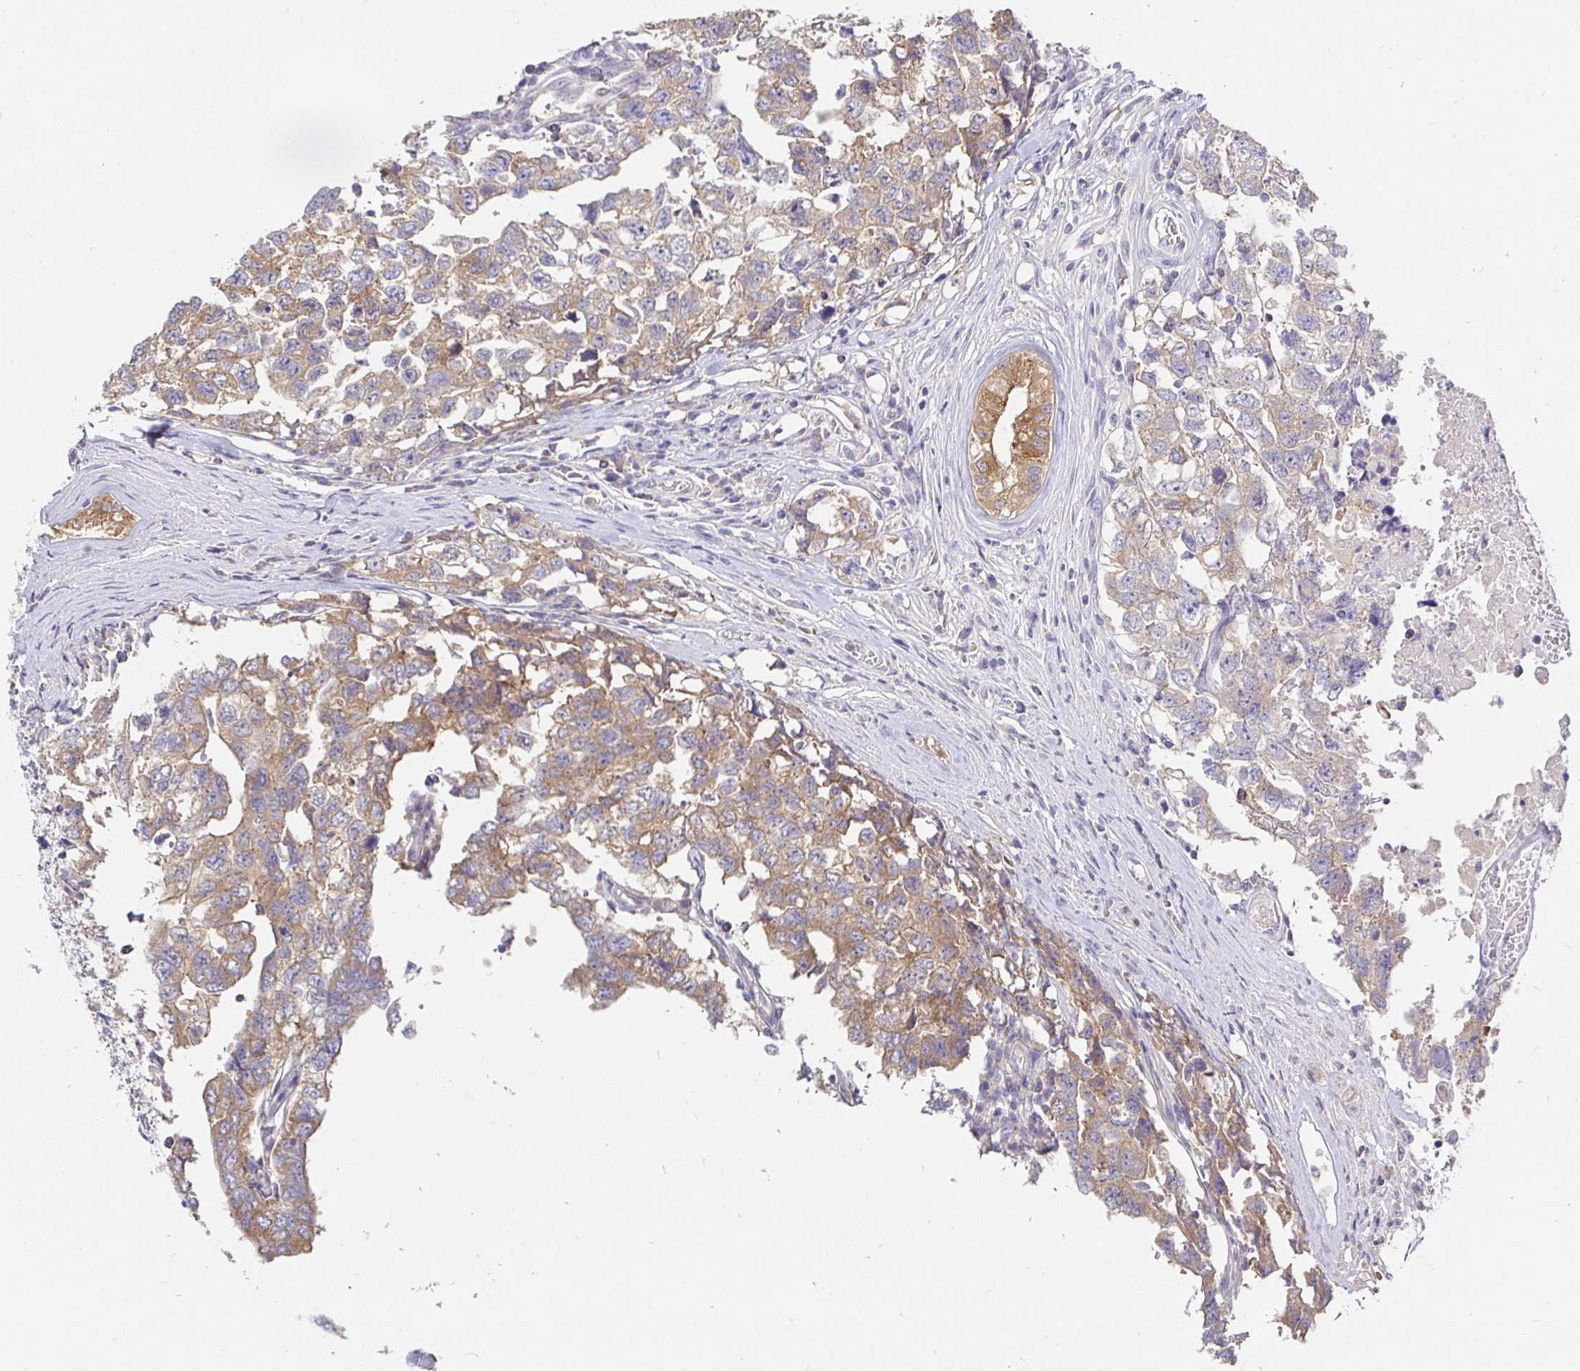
{"staining": {"intensity": "weak", "quantity": ">75%", "location": "cytoplasmic/membranous"}, "tissue": "testis cancer", "cell_type": "Tumor cells", "image_type": "cancer", "snomed": [{"axis": "morphology", "description": "Carcinoma, Embryonal, NOS"}, {"axis": "topography", "description": "Testis"}], "caption": "Tumor cells display weak cytoplasmic/membranous expression in about >75% of cells in testis cancer.", "gene": "KIF21A", "patient": {"sex": "male", "age": 22}}